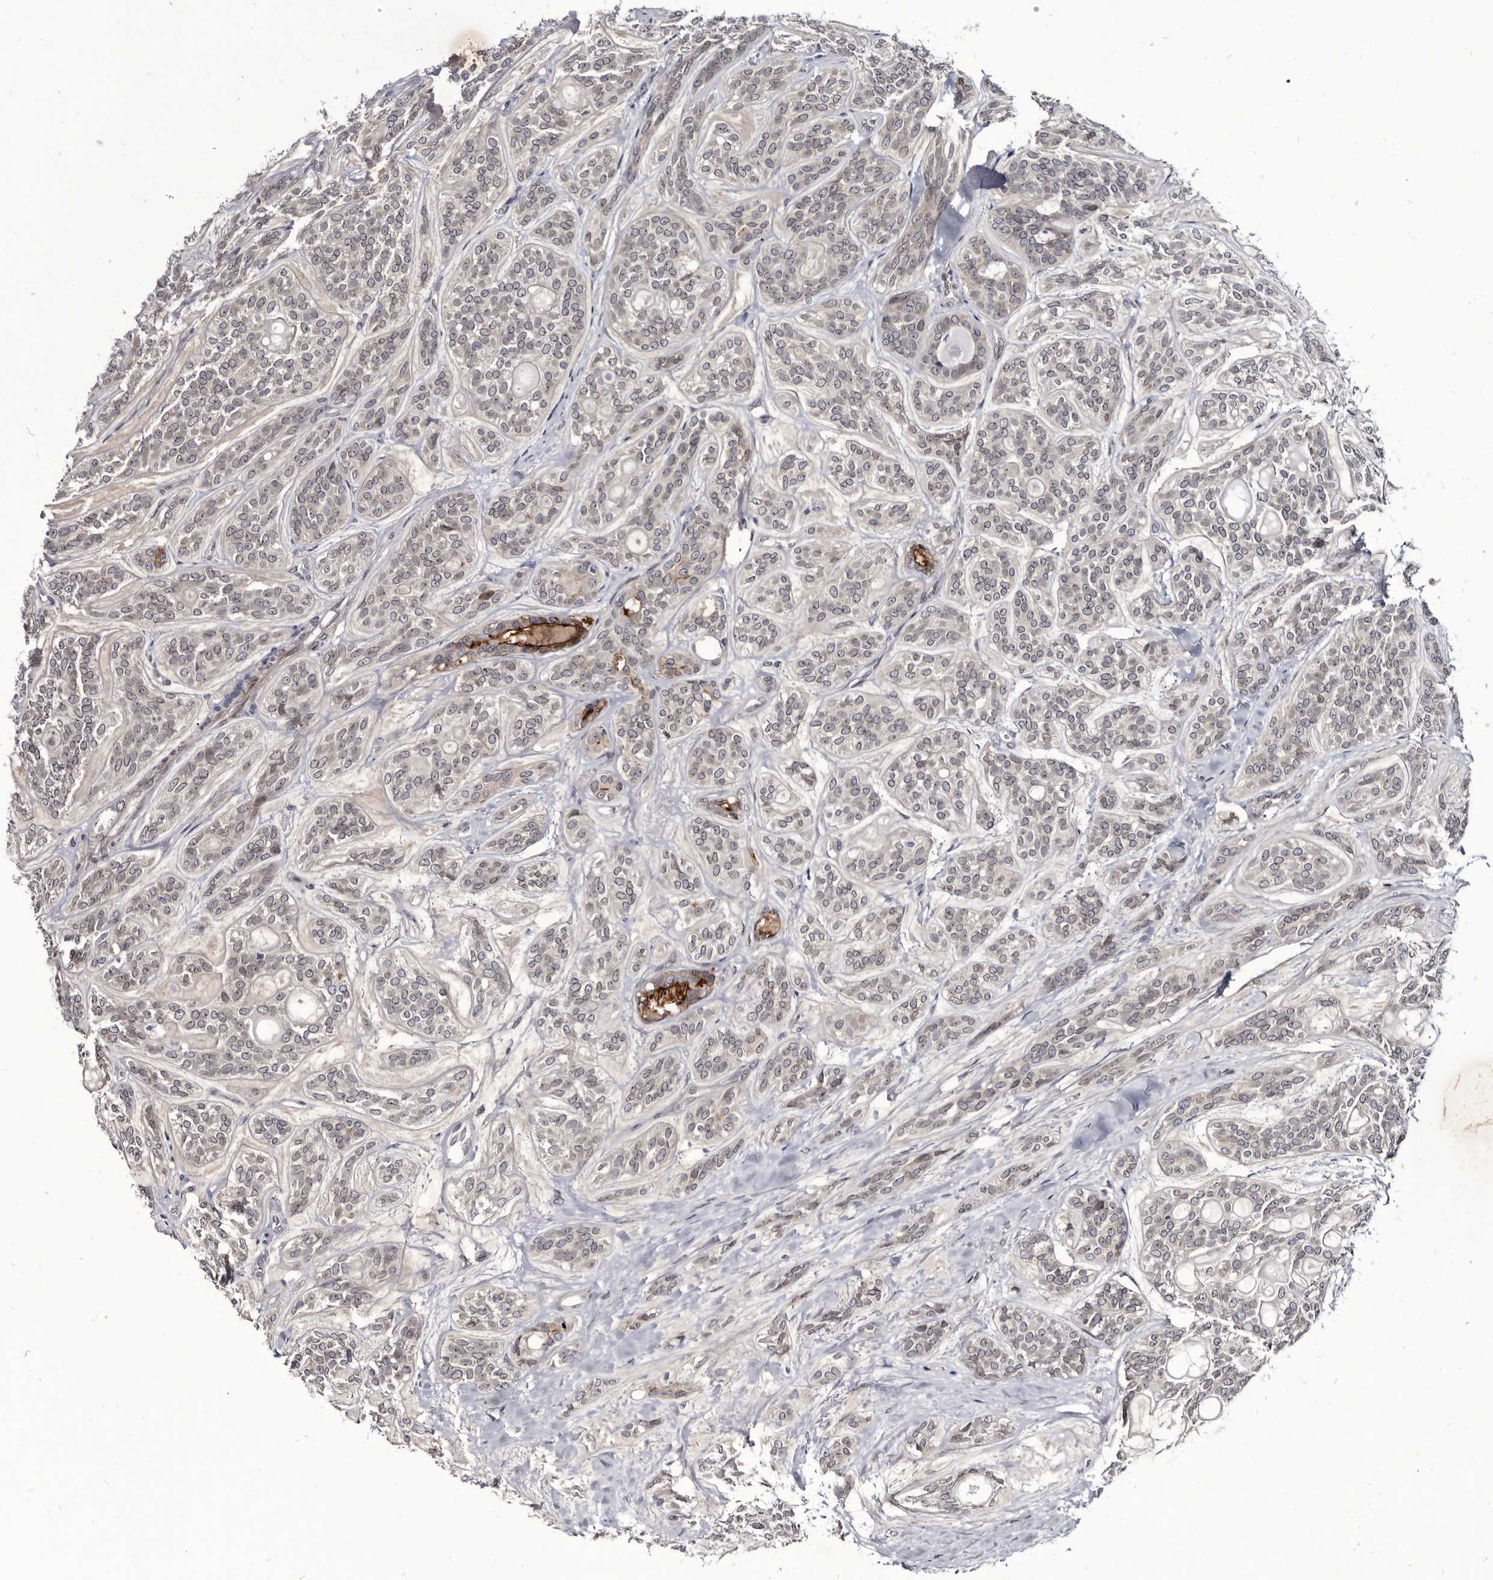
{"staining": {"intensity": "moderate", "quantity": "<25%", "location": "cytoplasmic/membranous"}, "tissue": "head and neck cancer", "cell_type": "Tumor cells", "image_type": "cancer", "snomed": [{"axis": "morphology", "description": "Adenocarcinoma, NOS"}, {"axis": "topography", "description": "Head-Neck"}], "caption": "Immunohistochemistry (IHC) image of head and neck cancer (adenocarcinoma) stained for a protein (brown), which demonstrates low levels of moderate cytoplasmic/membranous expression in approximately <25% of tumor cells.", "gene": "PROM1", "patient": {"sex": "male", "age": 66}}